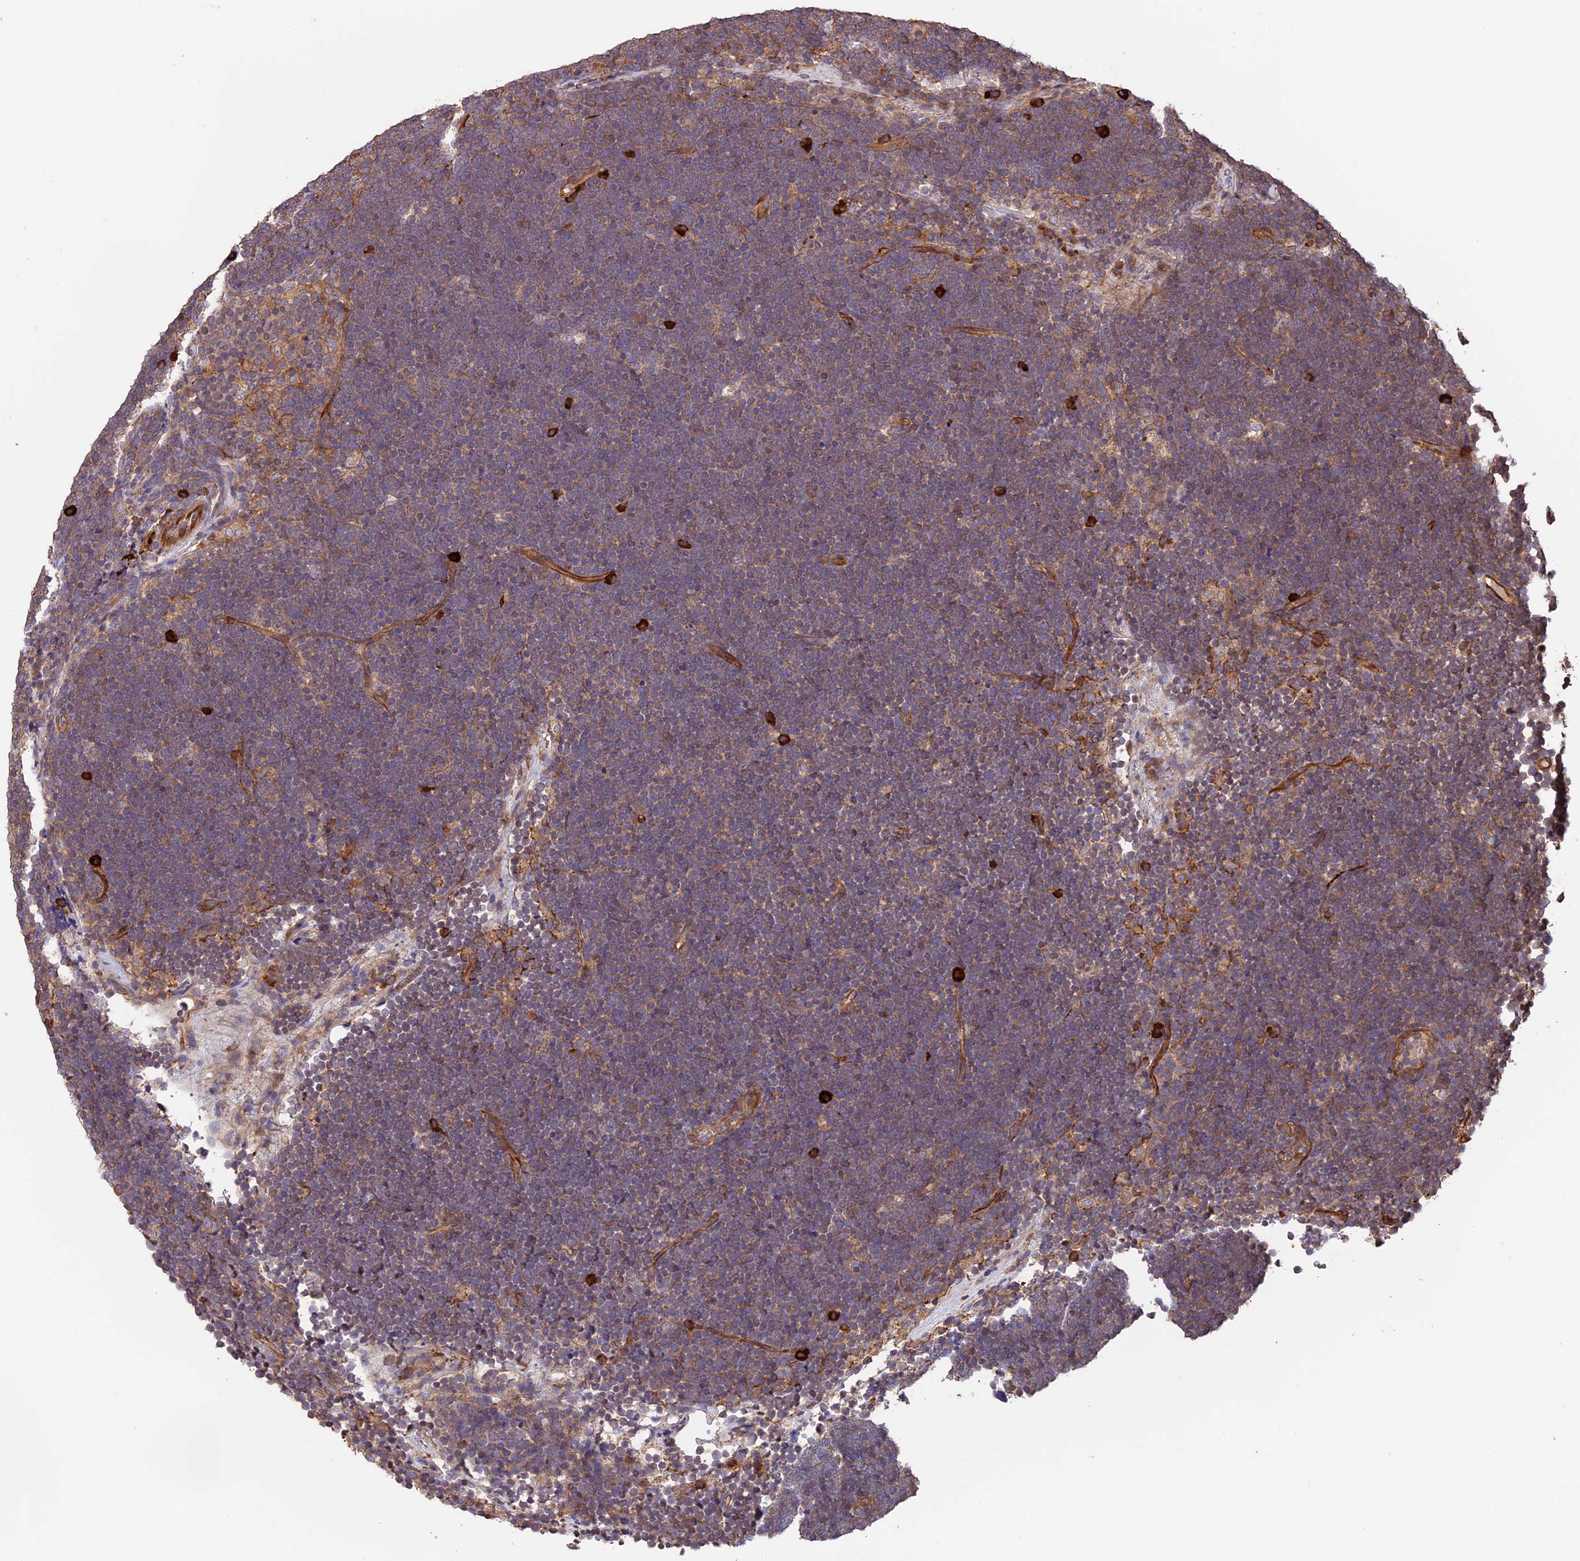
{"staining": {"intensity": "moderate", "quantity": "25%-75%", "location": "cytoplasmic/membranous"}, "tissue": "lymphoma", "cell_type": "Tumor cells", "image_type": "cancer", "snomed": [{"axis": "morphology", "description": "Malignant lymphoma, non-Hodgkin's type, High grade"}, {"axis": "topography", "description": "Lymph node"}], "caption": "High-grade malignant lymphoma, non-Hodgkin's type stained with DAB IHC demonstrates medium levels of moderate cytoplasmic/membranous positivity in approximately 25%-75% of tumor cells.", "gene": "GAS8", "patient": {"sex": "male", "age": 13}}